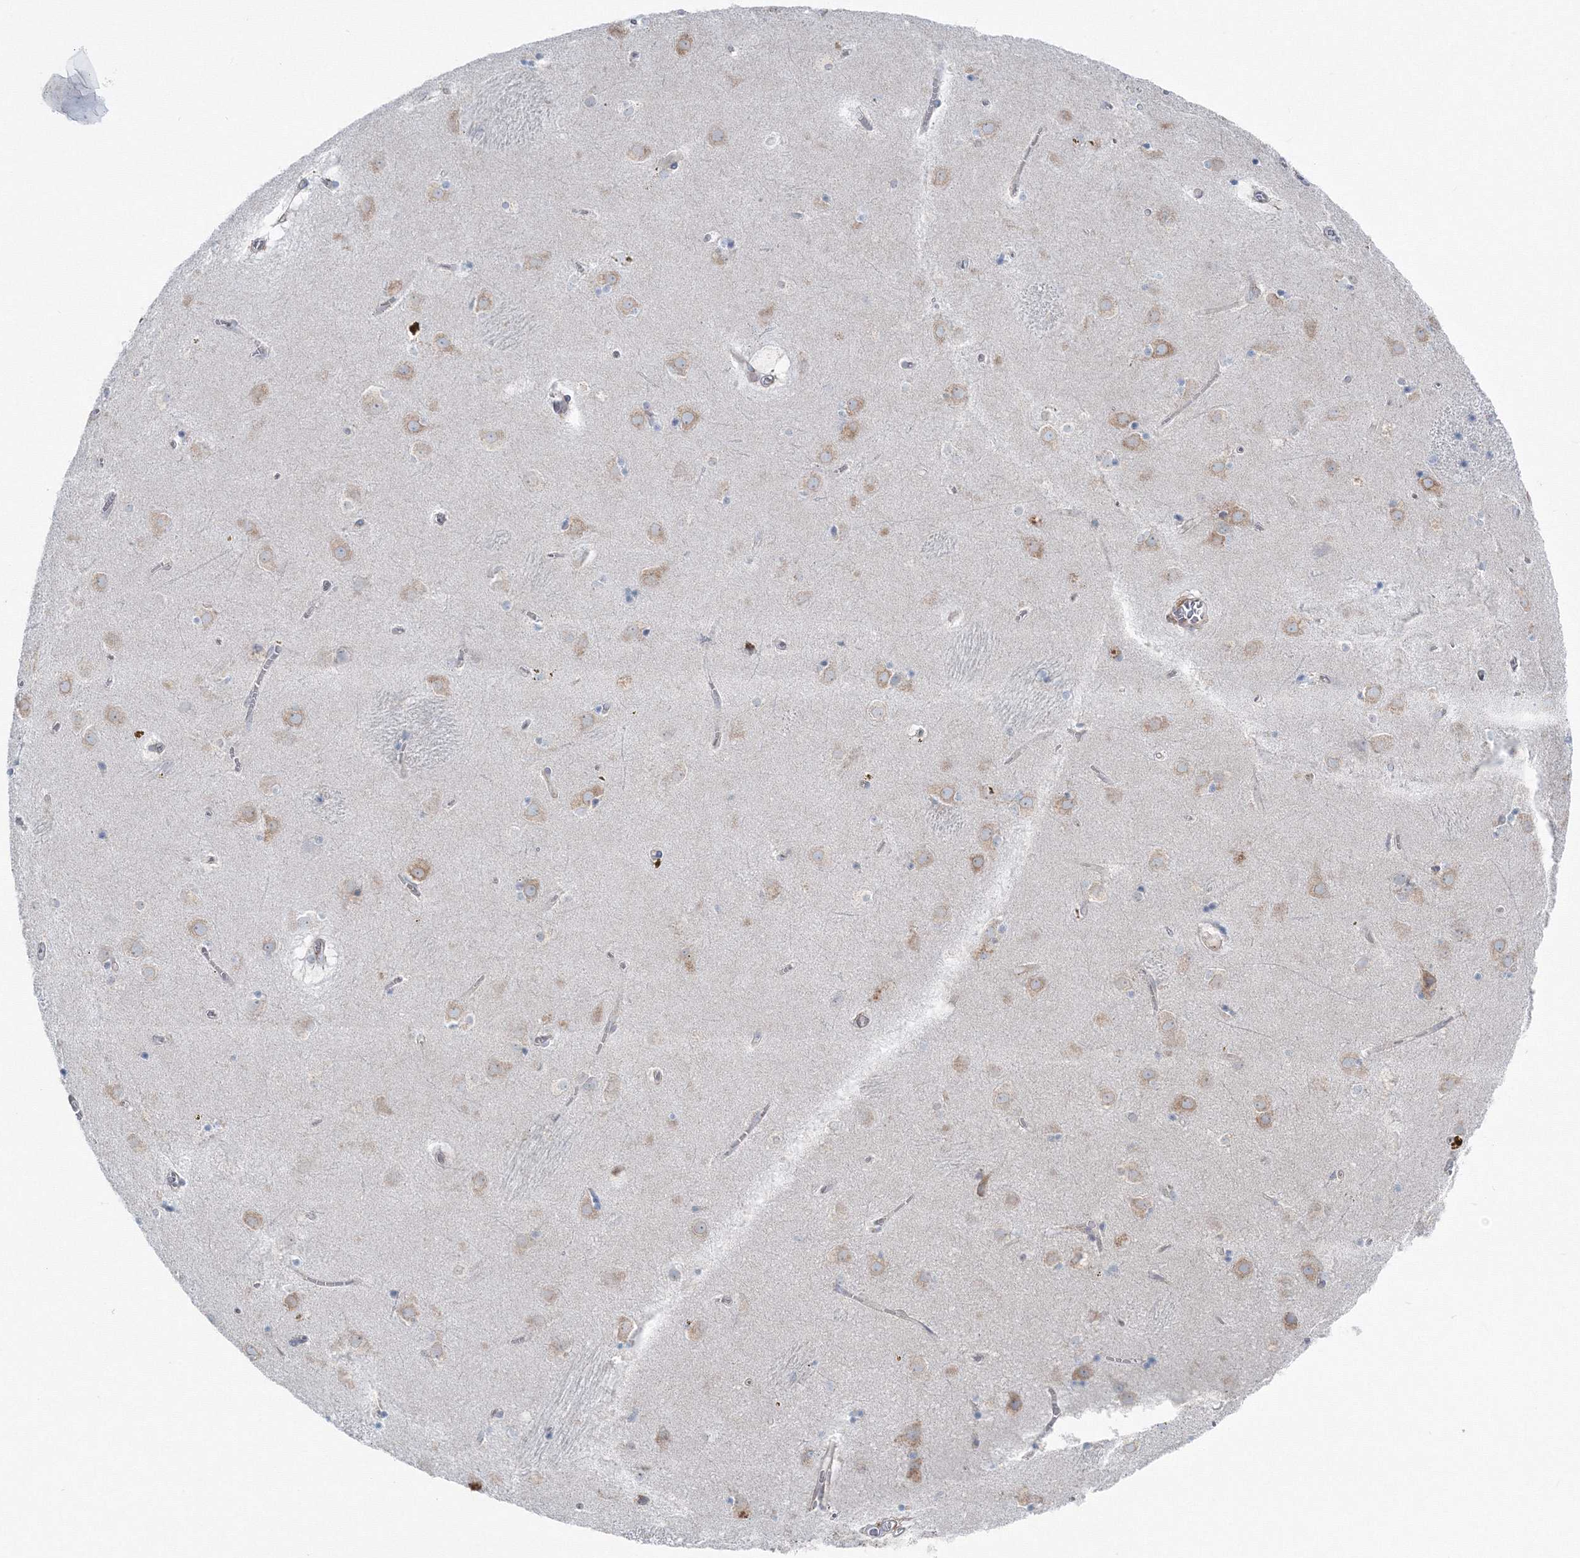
{"staining": {"intensity": "negative", "quantity": "none", "location": "none"}, "tissue": "caudate", "cell_type": "Glial cells", "image_type": "normal", "snomed": [{"axis": "morphology", "description": "Normal tissue, NOS"}, {"axis": "topography", "description": "Lateral ventricle wall"}], "caption": "Glial cells show no significant expression in benign caudate. Brightfield microscopy of immunohistochemistry (IHC) stained with DAB (brown) and hematoxylin (blue), captured at high magnification.", "gene": "ENSG00000285283", "patient": {"sex": "male", "age": 70}}